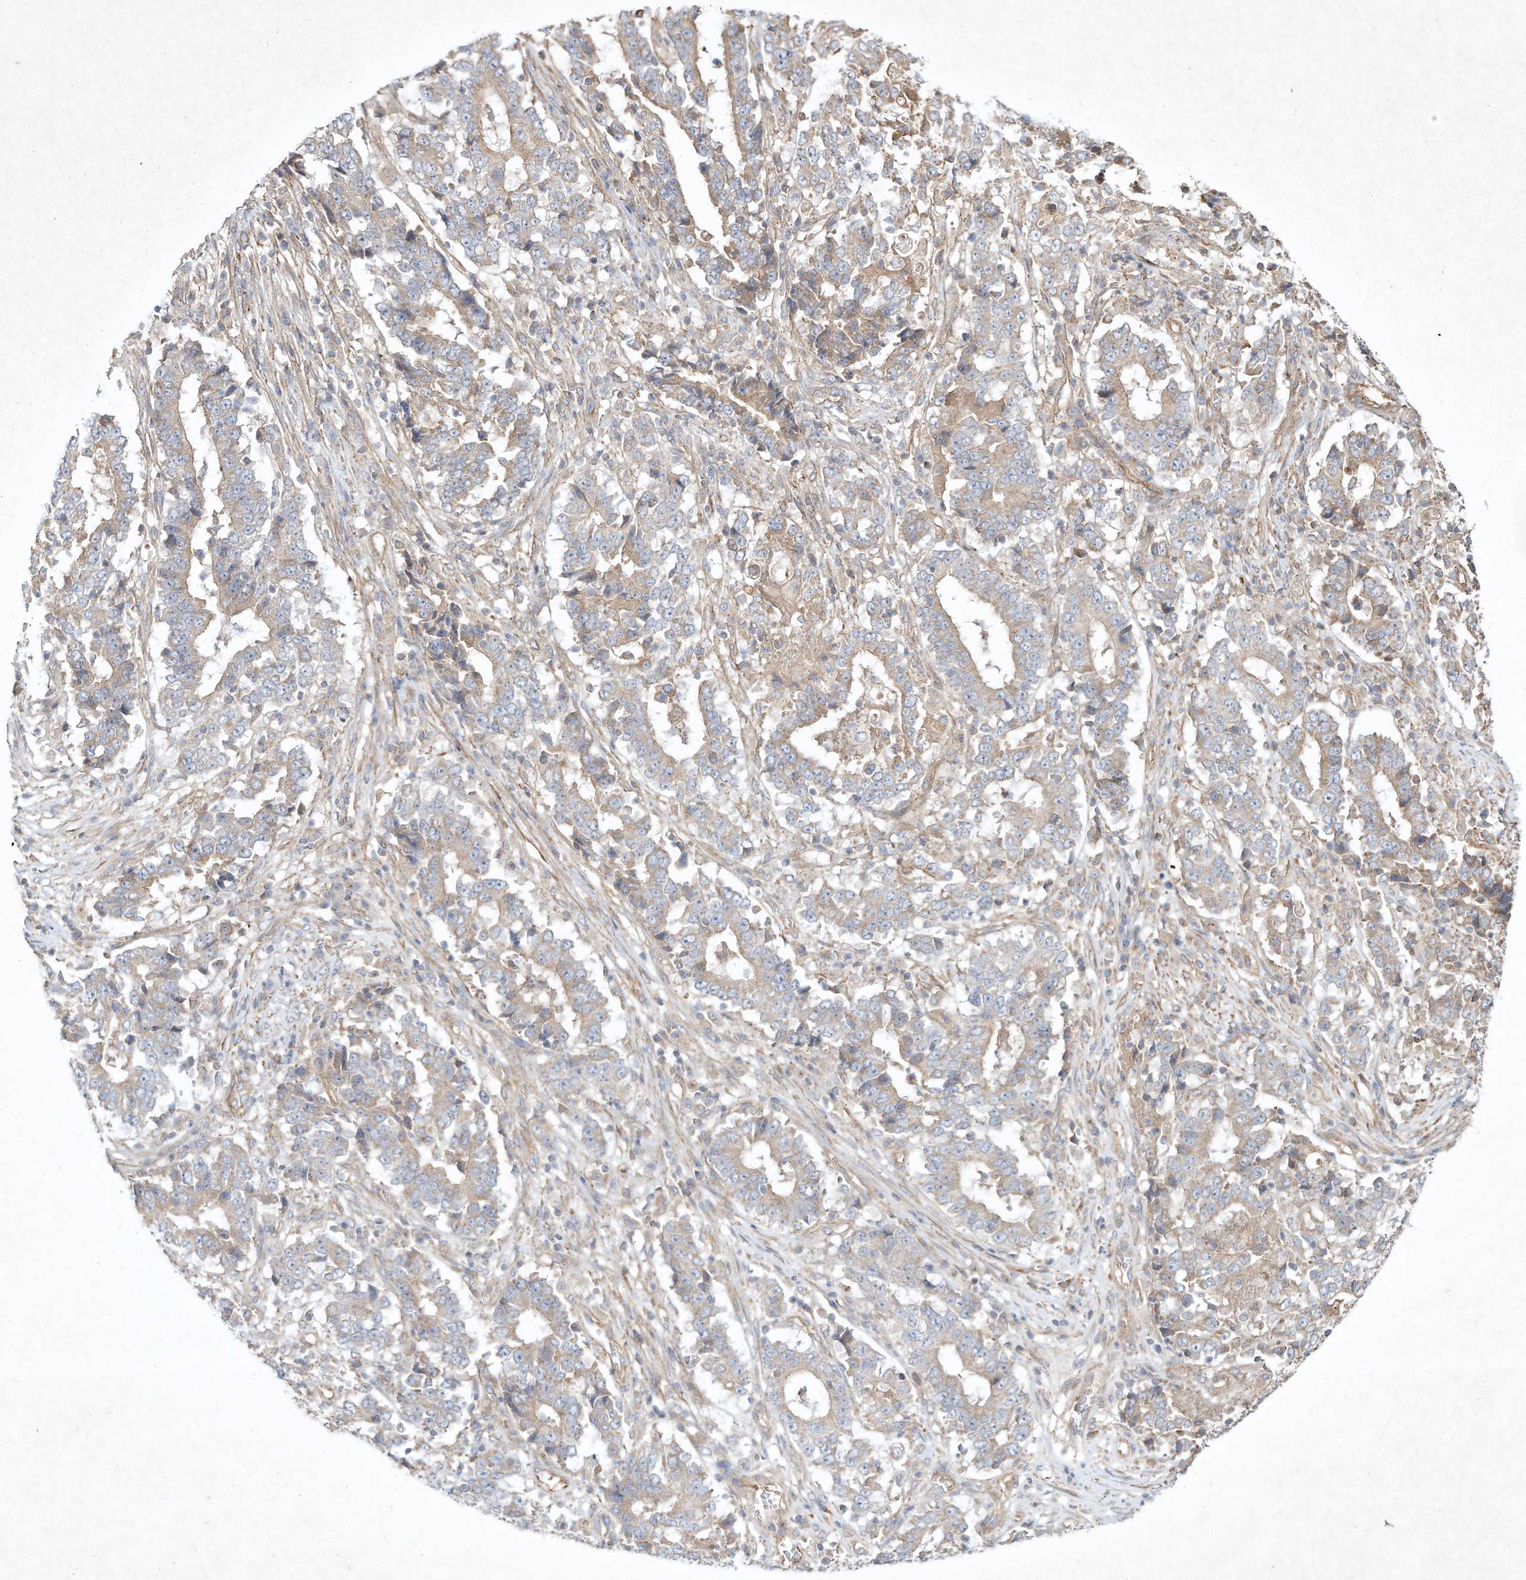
{"staining": {"intensity": "weak", "quantity": "25%-75%", "location": "cytoplasmic/membranous"}, "tissue": "stomach cancer", "cell_type": "Tumor cells", "image_type": "cancer", "snomed": [{"axis": "morphology", "description": "Adenocarcinoma, NOS"}, {"axis": "topography", "description": "Stomach"}], "caption": "Stomach cancer was stained to show a protein in brown. There is low levels of weak cytoplasmic/membranous expression in approximately 25%-75% of tumor cells.", "gene": "HTR5A", "patient": {"sex": "male", "age": 59}}